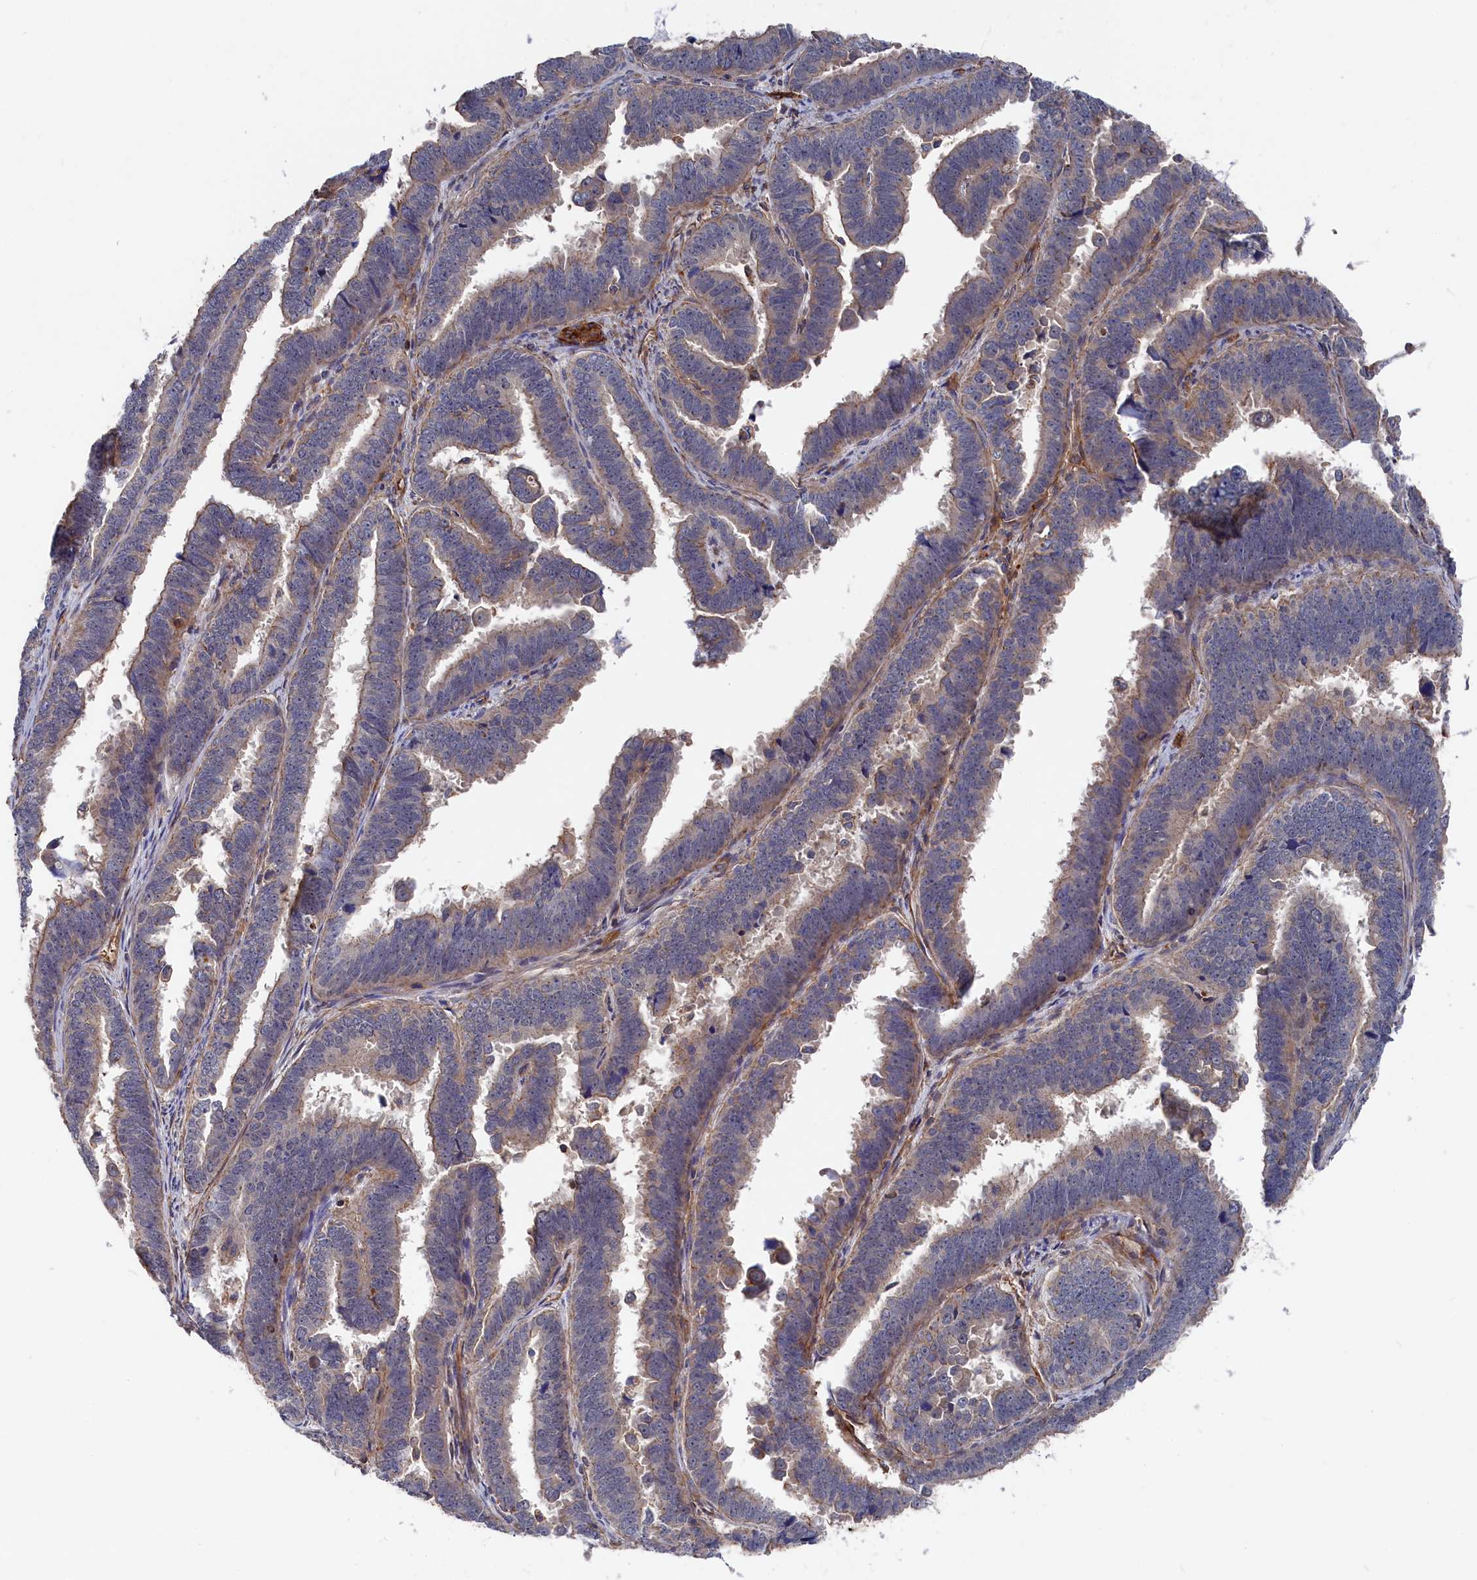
{"staining": {"intensity": "weak", "quantity": ">75%", "location": "cytoplasmic/membranous"}, "tissue": "endometrial cancer", "cell_type": "Tumor cells", "image_type": "cancer", "snomed": [{"axis": "morphology", "description": "Adenocarcinoma, NOS"}, {"axis": "topography", "description": "Endometrium"}], "caption": "Endometrial cancer (adenocarcinoma) was stained to show a protein in brown. There is low levels of weak cytoplasmic/membranous expression in about >75% of tumor cells. (DAB (3,3'-diaminobenzidine) IHC, brown staining for protein, blue staining for nuclei).", "gene": "LDHD", "patient": {"sex": "female", "age": 75}}